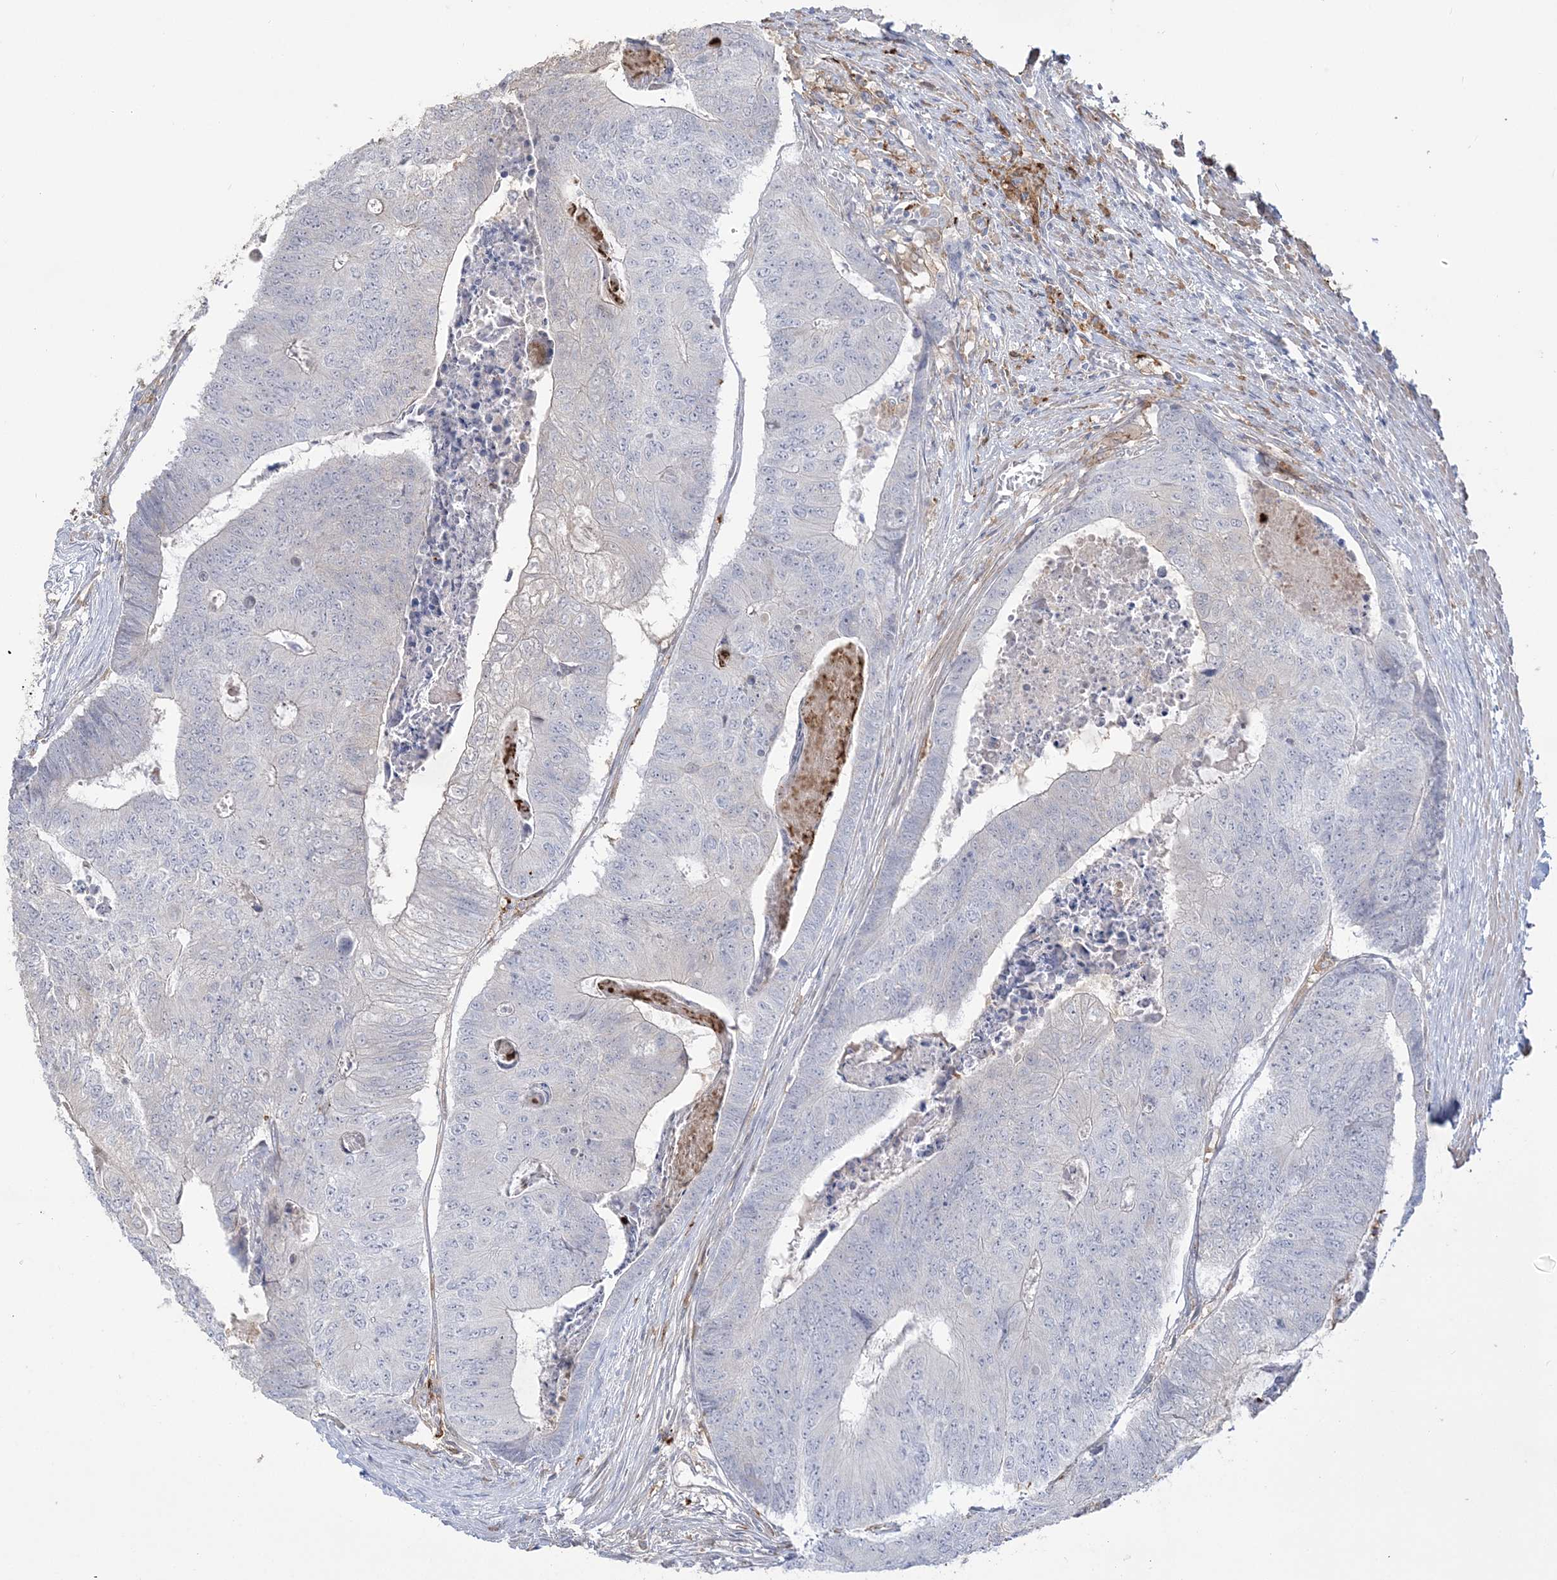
{"staining": {"intensity": "negative", "quantity": "none", "location": "none"}, "tissue": "colorectal cancer", "cell_type": "Tumor cells", "image_type": "cancer", "snomed": [{"axis": "morphology", "description": "Adenocarcinoma, NOS"}, {"axis": "topography", "description": "Colon"}], "caption": "This micrograph is of colorectal cancer (adenocarcinoma) stained with immunohistochemistry (IHC) to label a protein in brown with the nuclei are counter-stained blue. There is no positivity in tumor cells.", "gene": "HAAO", "patient": {"sex": "female", "age": 67}}